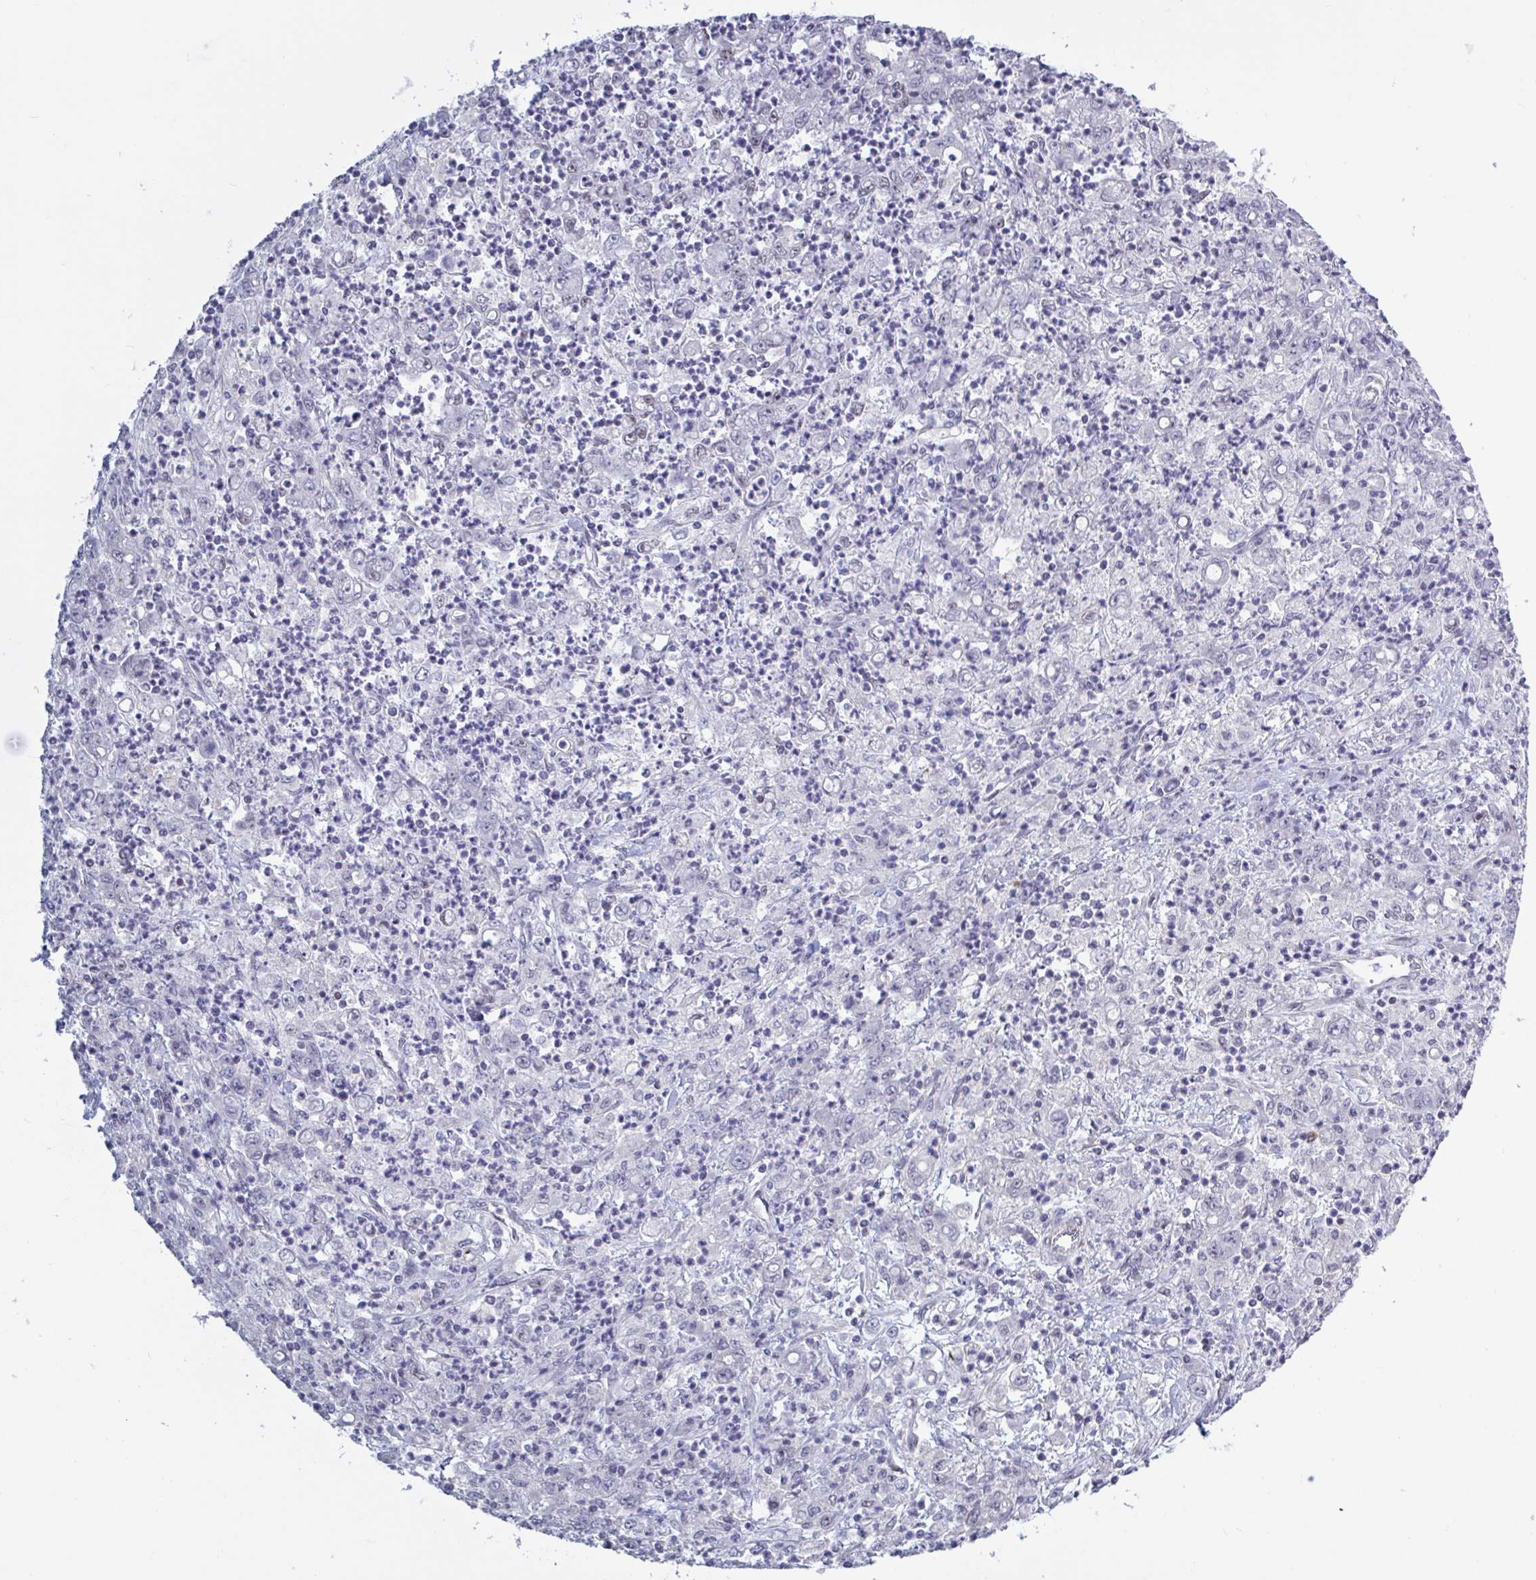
{"staining": {"intensity": "weak", "quantity": "25%-75%", "location": "nuclear"}, "tissue": "stomach cancer", "cell_type": "Tumor cells", "image_type": "cancer", "snomed": [{"axis": "morphology", "description": "Adenocarcinoma, NOS"}, {"axis": "topography", "description": "Stomach, lower"}], "caption": "DAB (3,3'-diaminobenzidine) immunohistochemical staining of adenocarcinoma (stomach) displays weak nuclear protein positivity in about 25%-75% of tumor cells.", "gene": "BCL7B", "patient": {"sex": "female", "age": 71}}